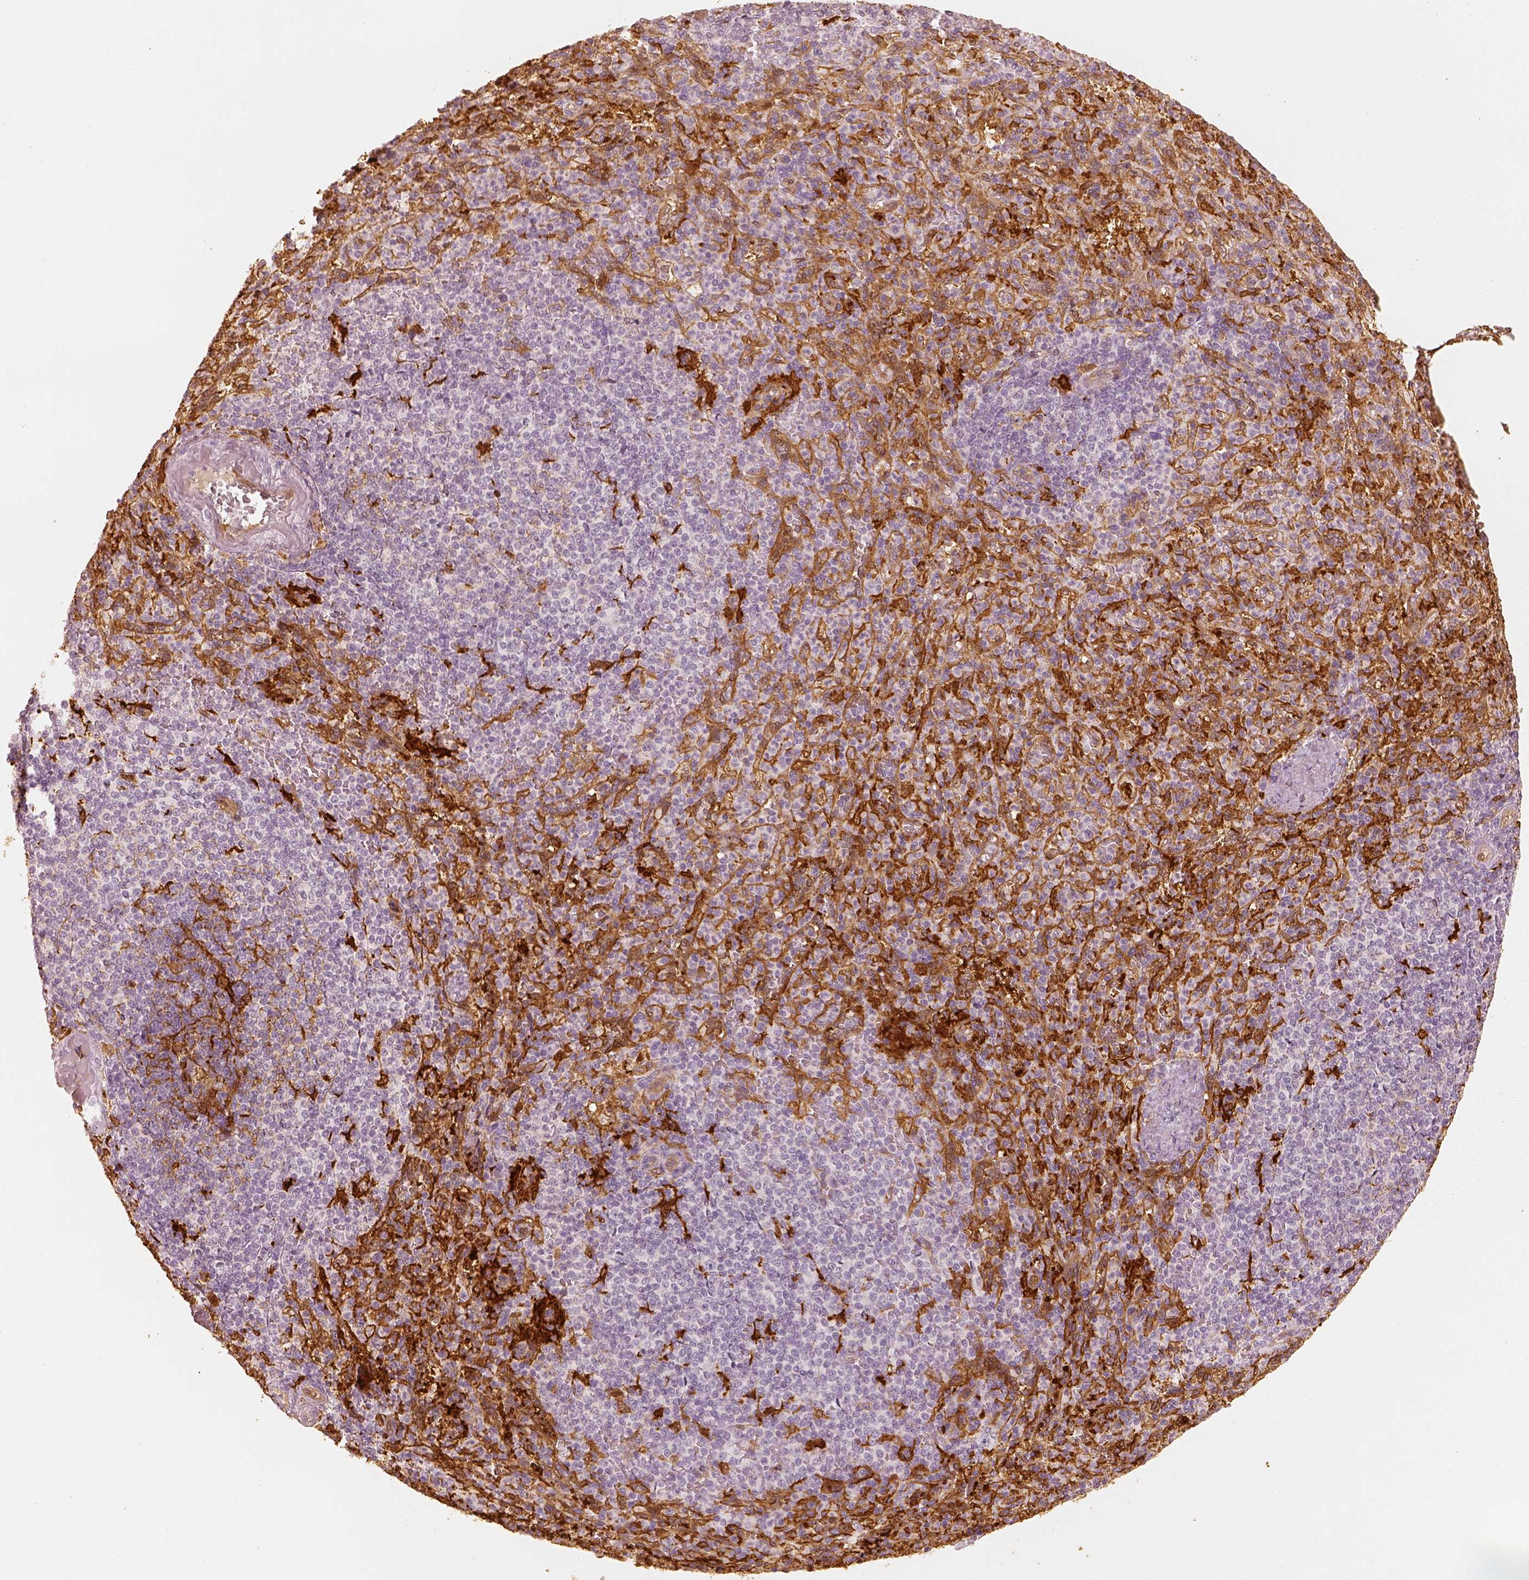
{"staining": {"intensity": "strong", "quantity": "25%-75%", "location": "cytoplasmic/membranous"}, "tissue": "spleen", "cell_type": "Cells in red pulp", "image_type": "normal", "snomed": [{"axis": "morphology", "description": "Normal tissue, NOS"}, {"axis": "topography", "description": "Spleen"}], "caption": "Brown immunohistochemical staining in benign spleen displays strong cytoplasmic/membranous staining in approximately 25%-75% of cells in red pulp.", "gene": "FSCN1", "patient": {"sex": "female", "age": 74}}